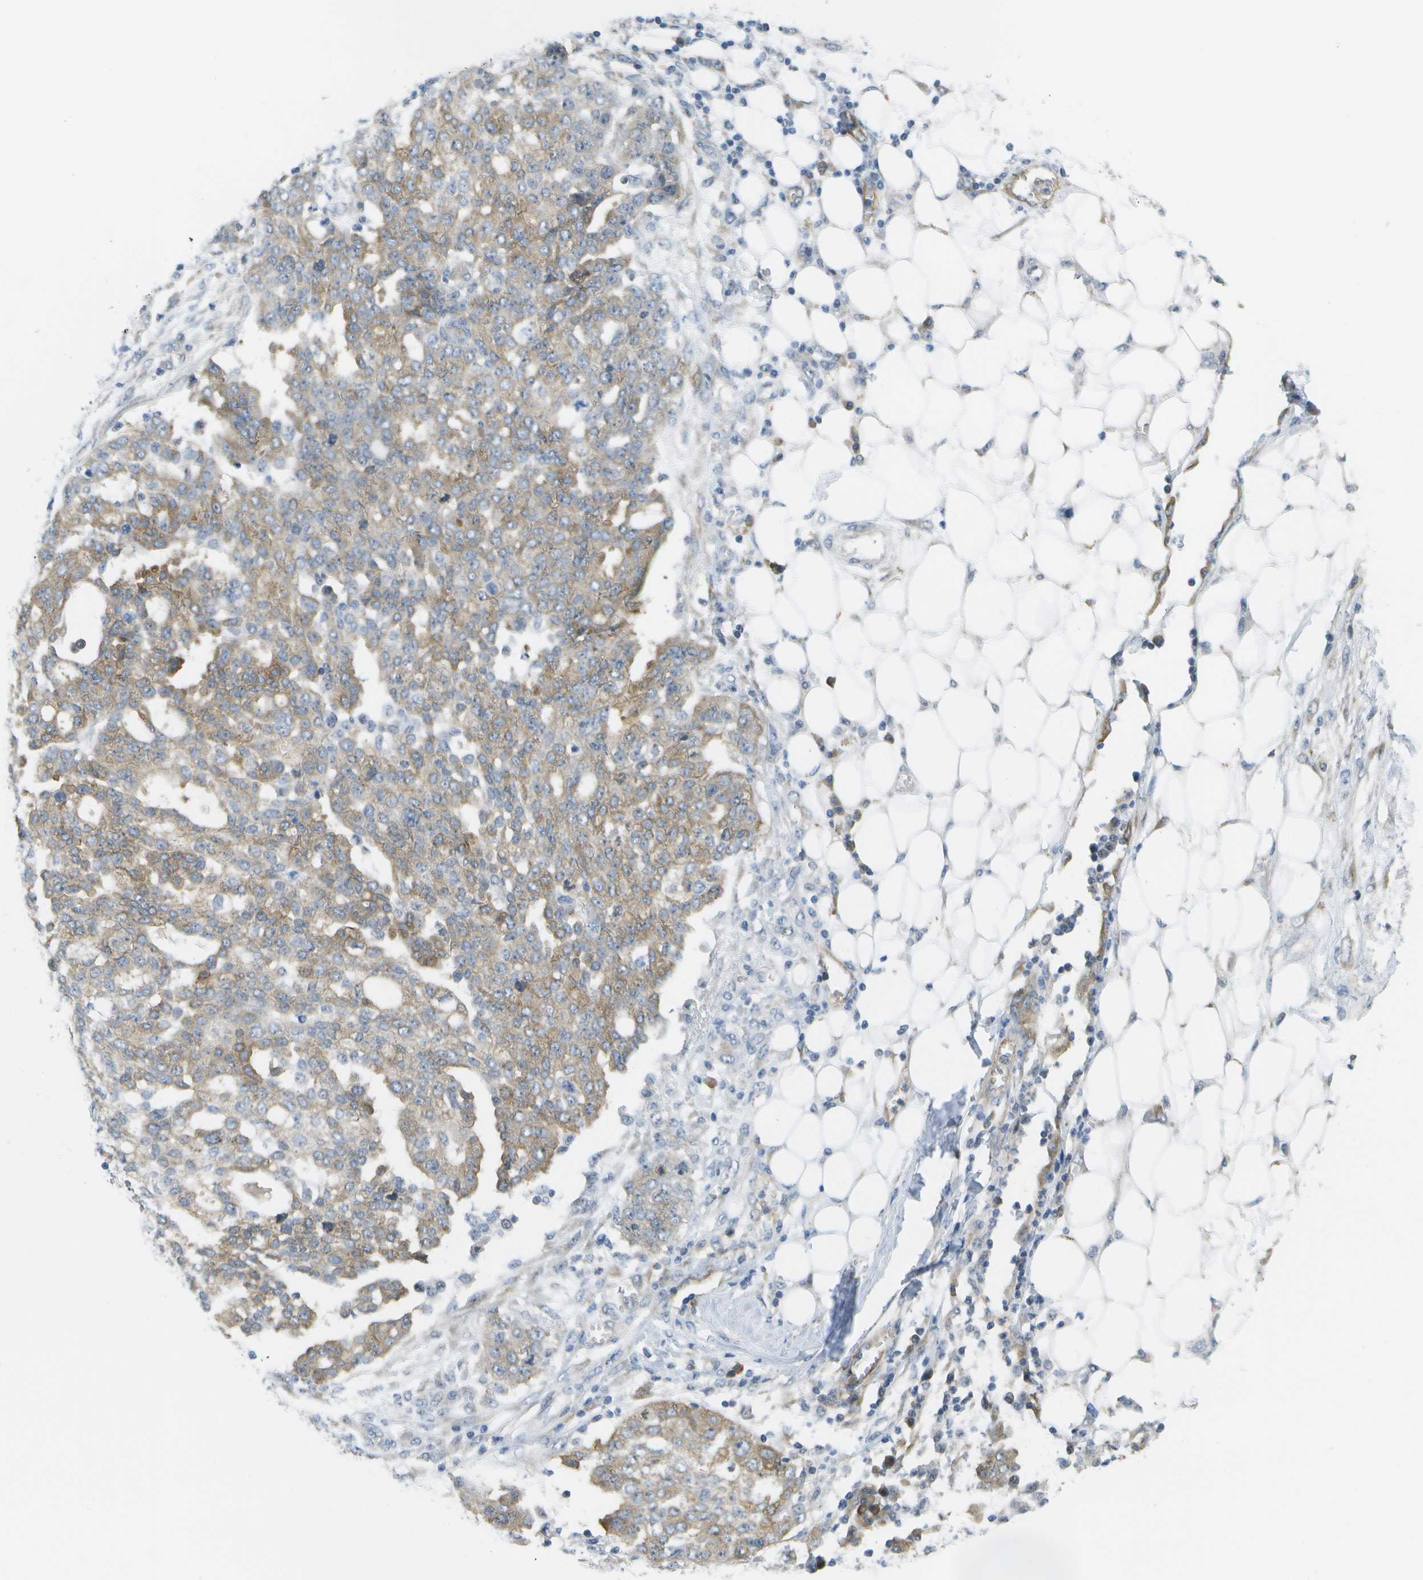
{"staining": {"intensity": "weak", "quantity": ">75%", "location": "cytoplasmic/membranous"}, "tissue": "ovarian cancer", "cell_type": "Tumor cells", "image_type": "cancer", "snomed": [{"axis": "morphology", "description": "Cystadenocarcinoma, serous, NOS"}, {"axis": "topography", "description": "Soft tissue"}, {"axis": "topography", "description": "Ovary"}], "caption": "There is low levels of weak cytoplasmic/membranous staining in tumor cells of ovarian cancer, as demonstrated by immunohistochemical staining (brown color).", "gene": "MARCHF8", "patient": {"sex": "female", "age": 57}}